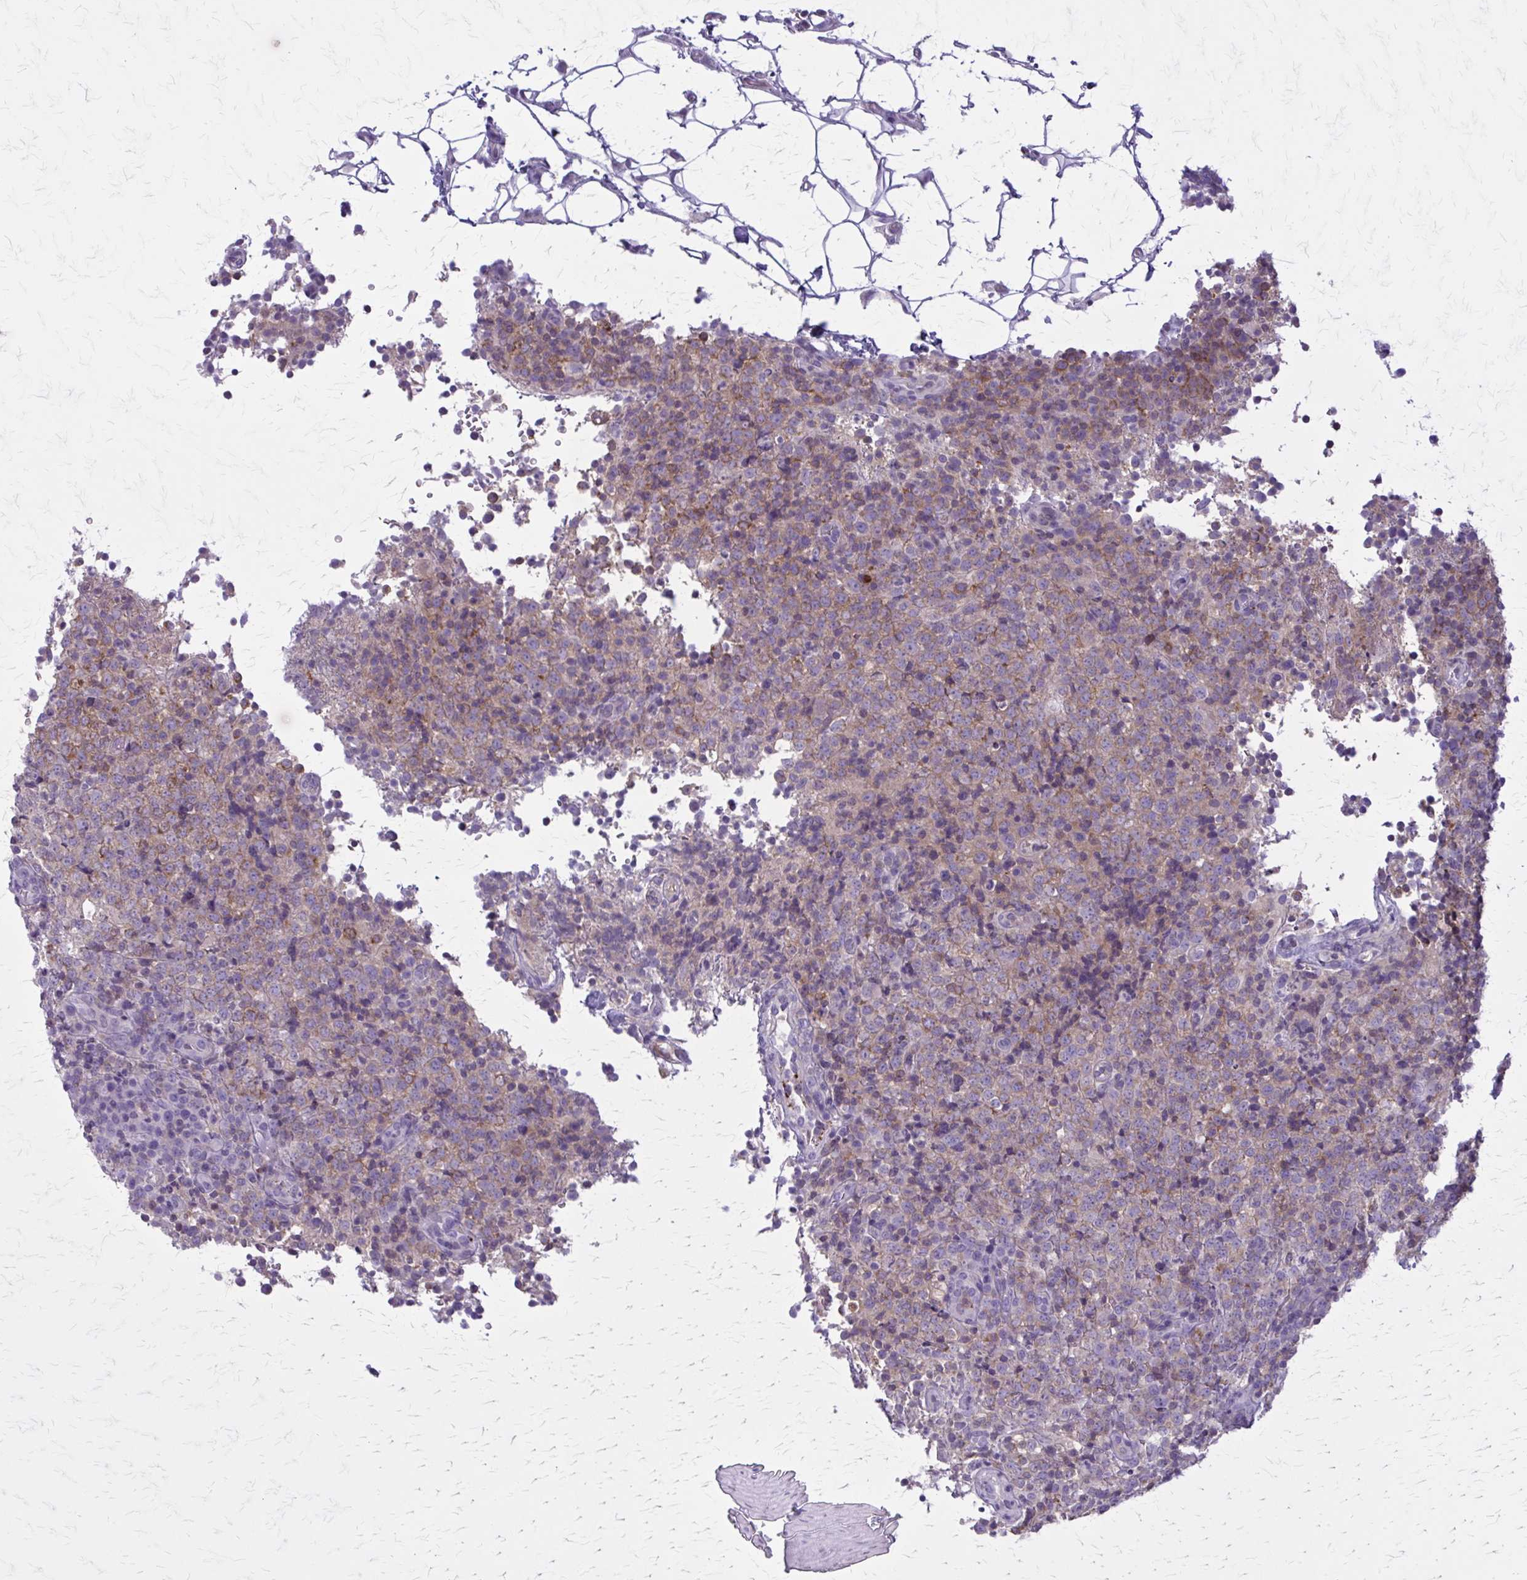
{"staining": {"intensity": "weak", "quantity": ">75%", "location": "cytoplasmic/membranous"}, "tissue": "lymphoma", "cell_type": "Tumor cells", "image_type": "cancer", "snomed": [{"axis": "morphology", "description": "Malignant lymphoma, non-Hodgkin's type, High grade"}, {"axis": "topography", "description": "Lymph node"}], "caption": "This is a micrograph of immunohistochemistry staining of malignant lymphoma, non-Hodgkin's type (high-grade), which shows weak expression in the cytoplasmic/membranous of tumor cells.", "gene": "PITPNM1", "patient": {"sex": "male", "age": 54}}